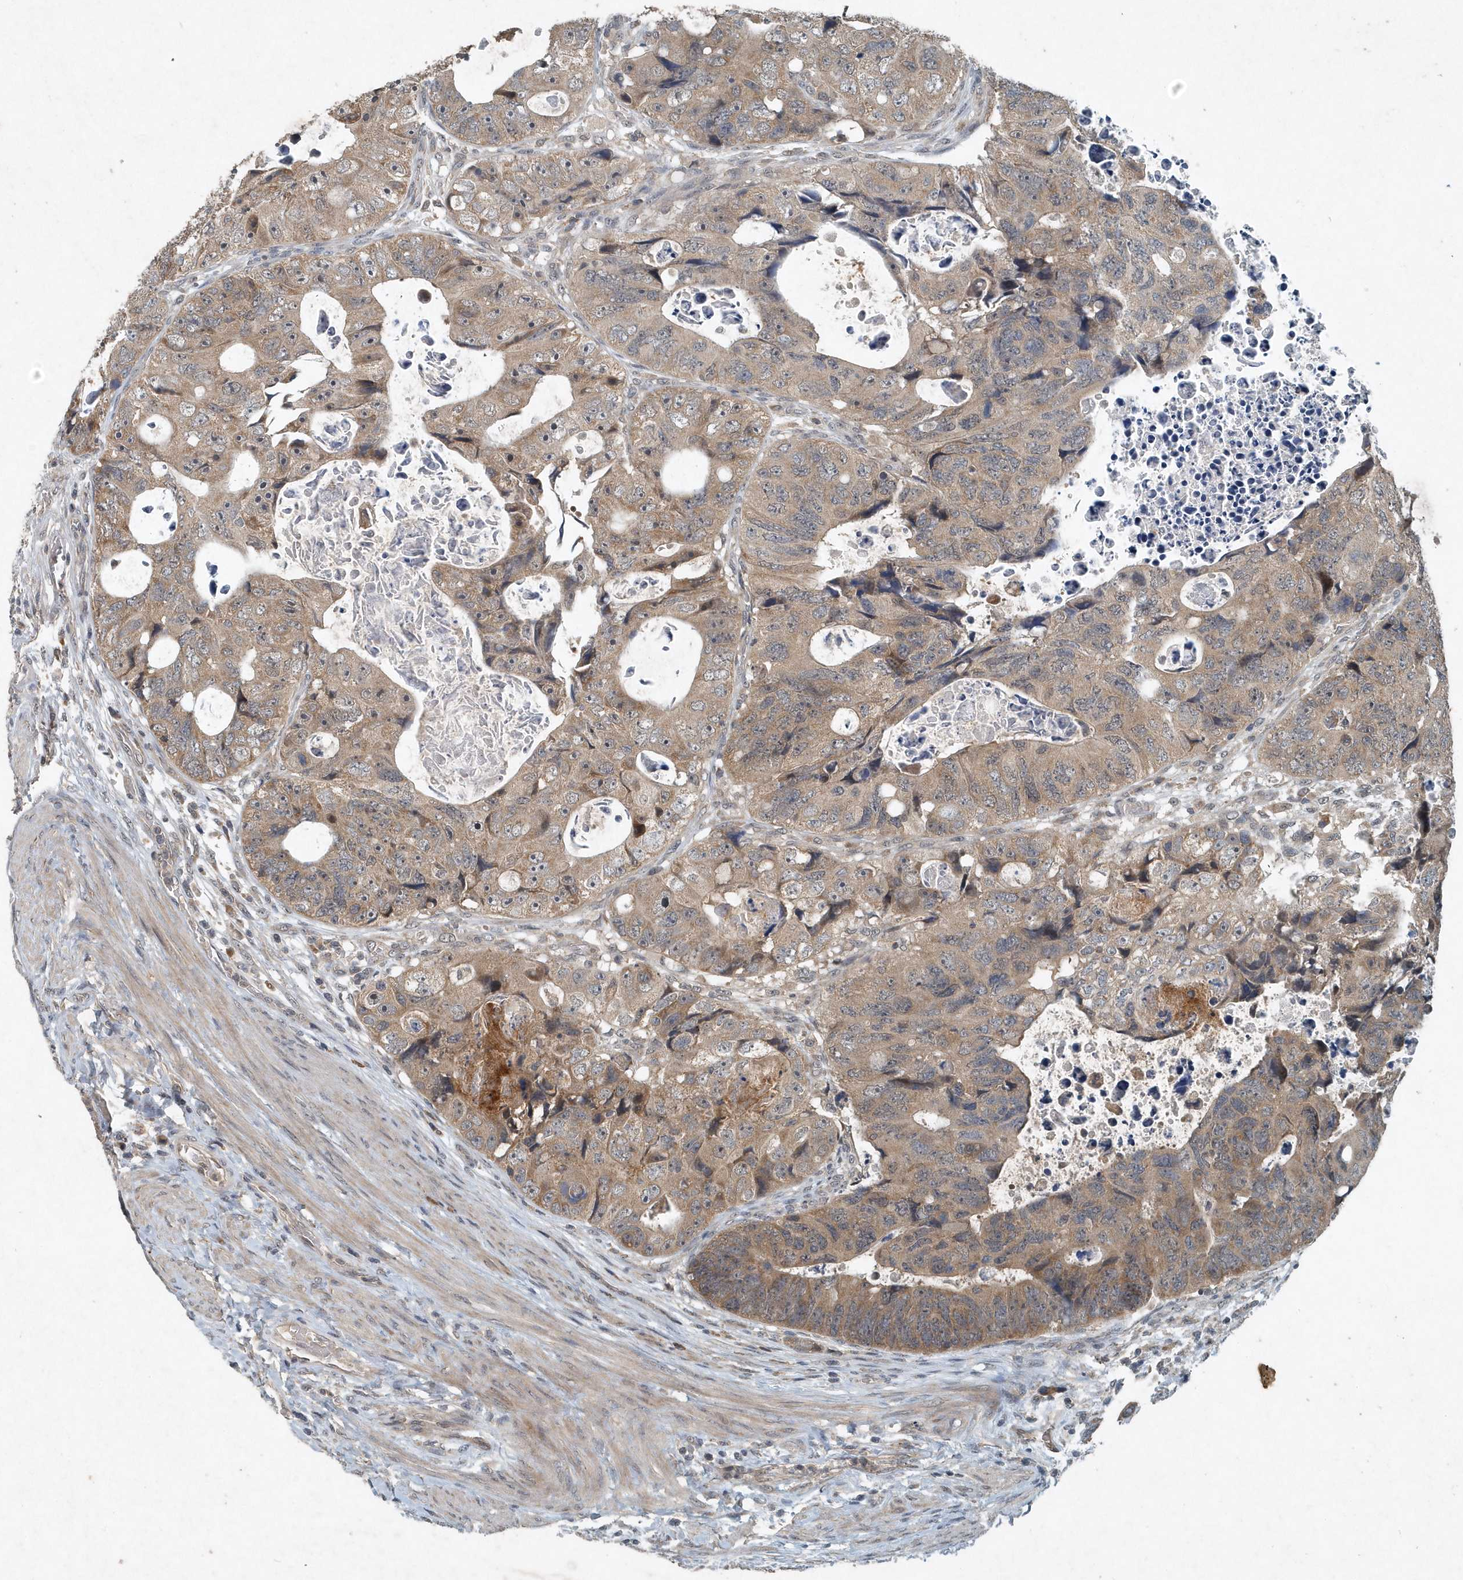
{"staining": {"intensity": "weak", "quantity": ">75%", "location": "cytoplasmic/membranous"}, "tissue": "colorectal cancer", "cell_type": "Tumor cells", "image_type": "cancer", "snomed": [{"axis": "morphology", "description": "Adenocarcinoma, NOS"}, {"axis": "topography", "description": "Rectum"}], "caption": "Colorectal cancer stained for a protein (brown) displays weak cytoplasmic/membranous positive expression in approximately >75% of tumor cells.", "gene": "SCFD2", "patient": {"sex": "male", "age": 59}}